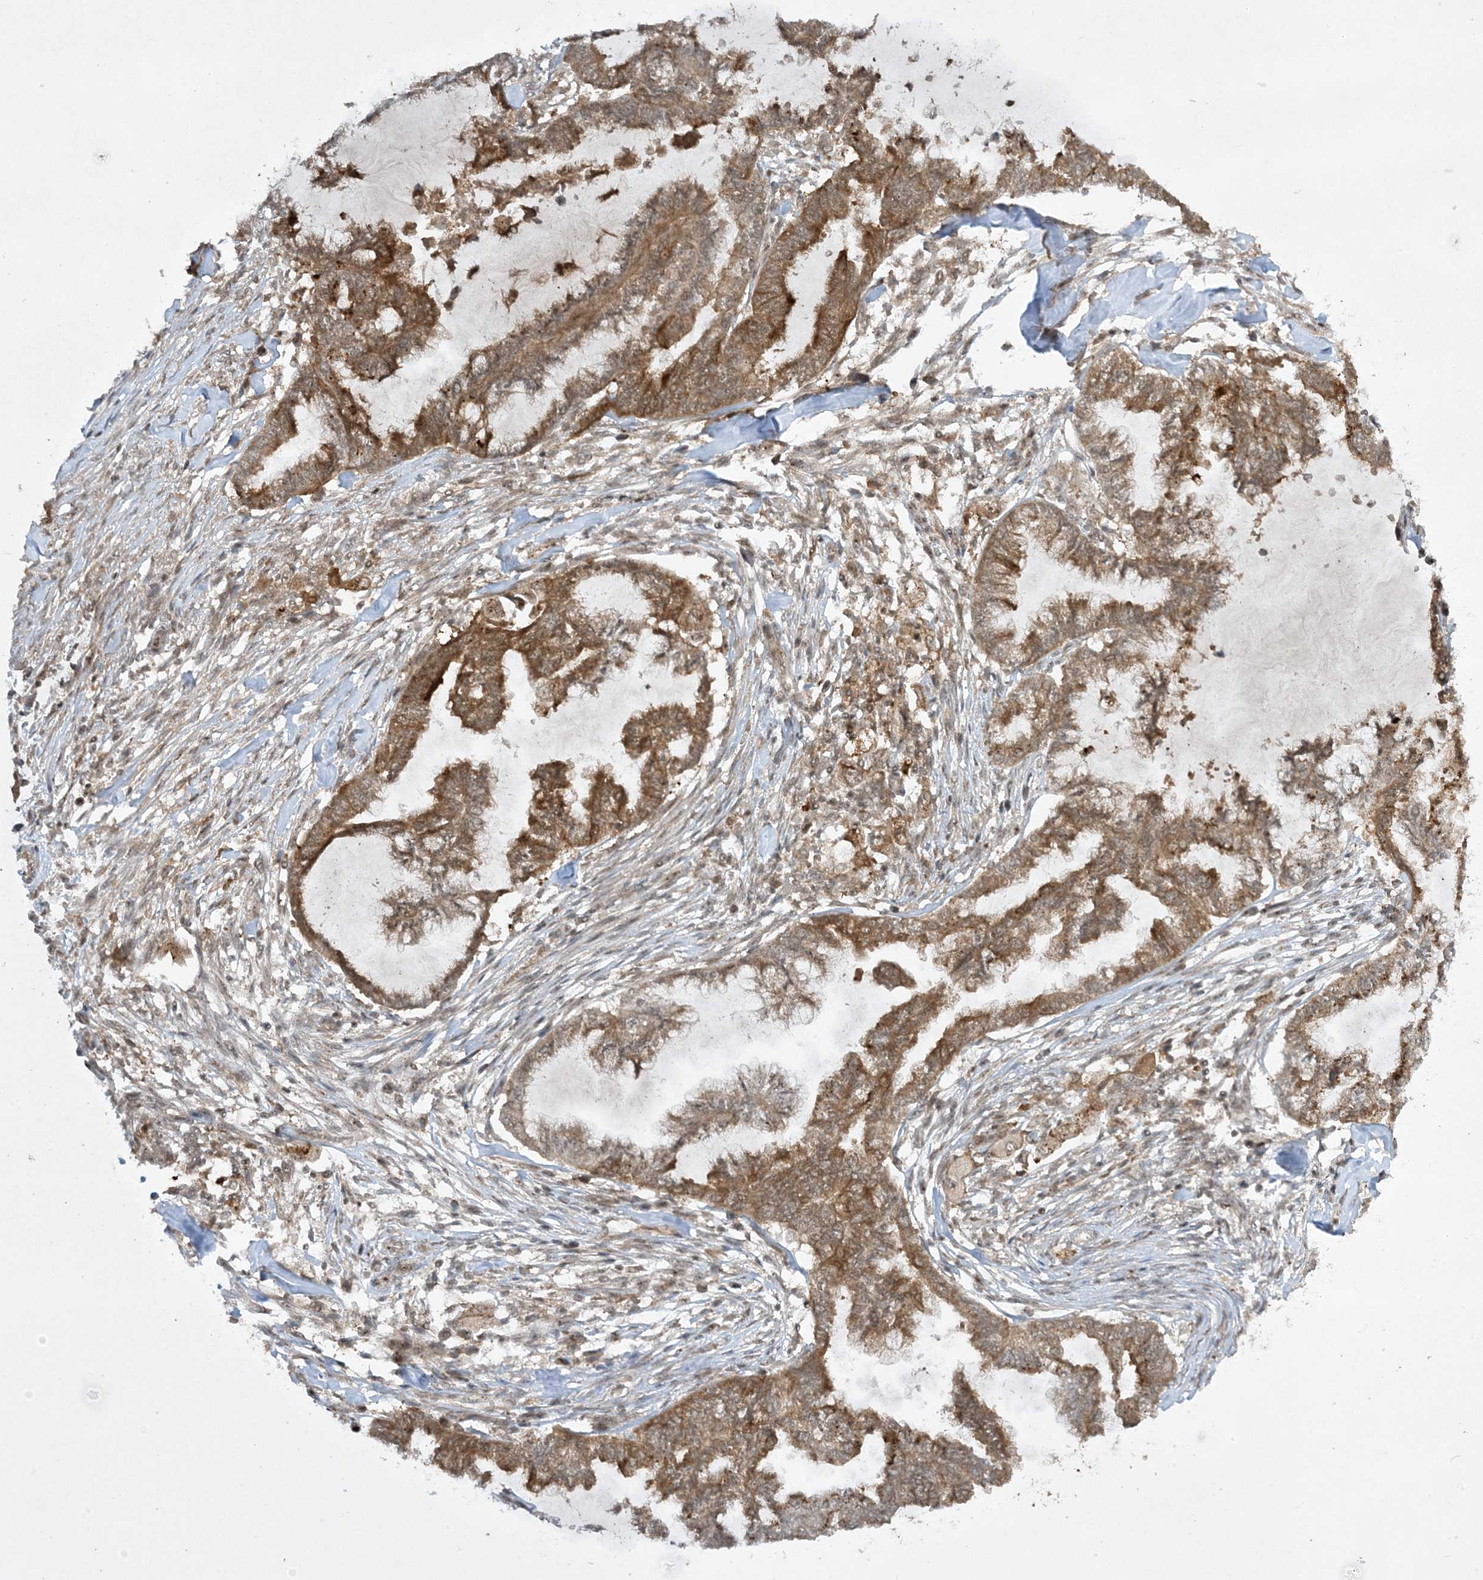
{"staining": {"intensity": "moderate", "quantity": ">75%", "location": "cytoplasmic/membranous,nuclear"}, "tissue": "endometrial cancer", "cell_type": "Tumor cells", "image_type": "cancer", "snomed": [{"axis": "morphology", "description": "Adenocarcinoma, NOS"}, {"axis": "topography", "description": "Endometrium"}], "caption": "Brown immunohistochemical staining in human endometrial cancer shows moderate cytoplasmic/membranous and nuclear positivity in approximately >75% of tumor cells.", "gene": "CERT1", "patient": {"sex": "female", "age": 86}}